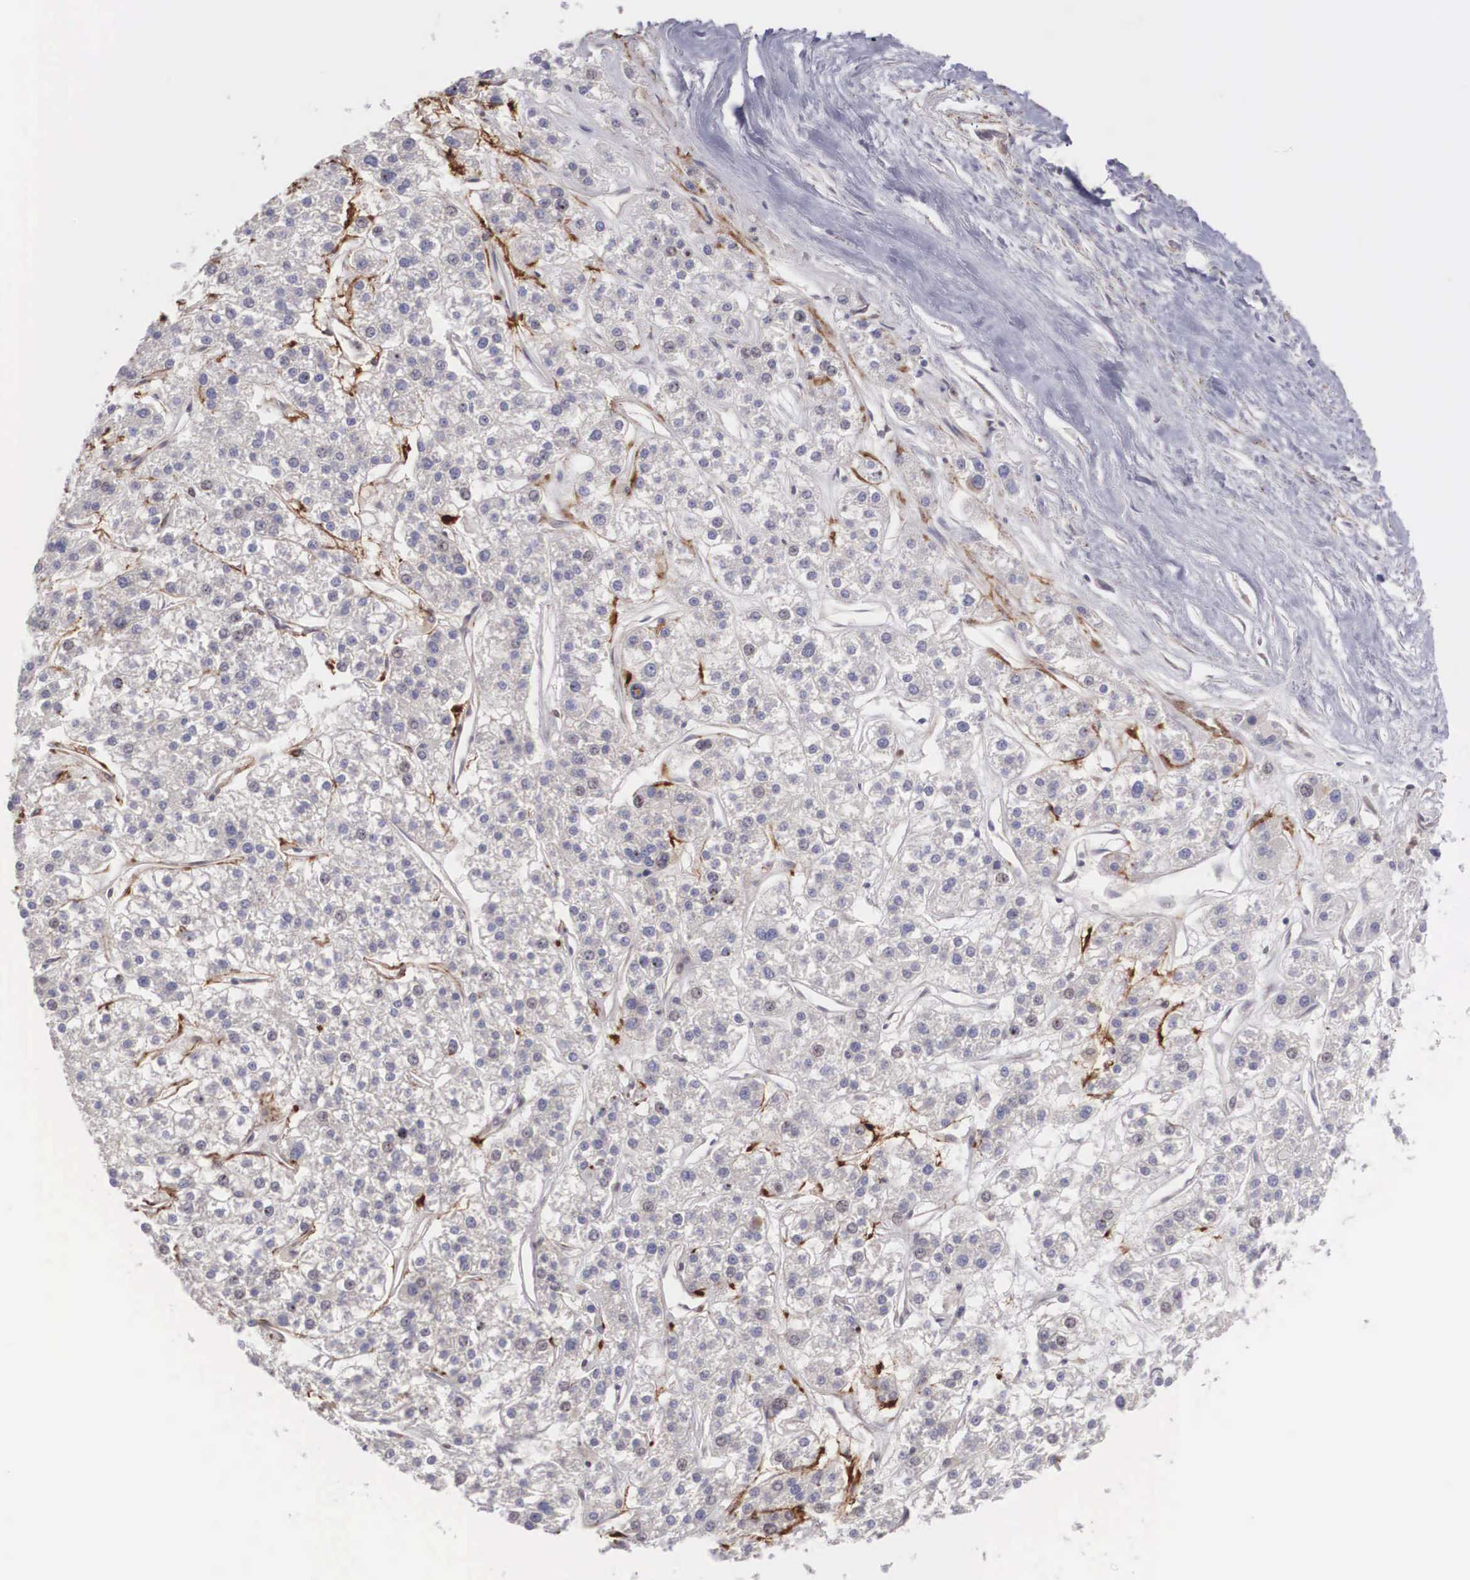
{"staining": {"intensity": "weak", "quantity": "25%-75%", "location": "cytoplasmic/membranous"}, "tissue": "liver cancer", "cell_type": "Tumor cells", "image_type": "cancer", "snomed": [{"axis": "morphology", "description": "Carcinoma, Hepatocellular, NOS"}, {"axis": "topography", "description": "Liver"}], "caption": "DAB immunohistochemical staining of human hepatocellular carcinoma (liver) displays weak cytoplasmic/membranous protein expression in about 25%-75% of tumor cells.", "gene": "DNAJB7", "patient": {"sex": "female", "age": 85}}